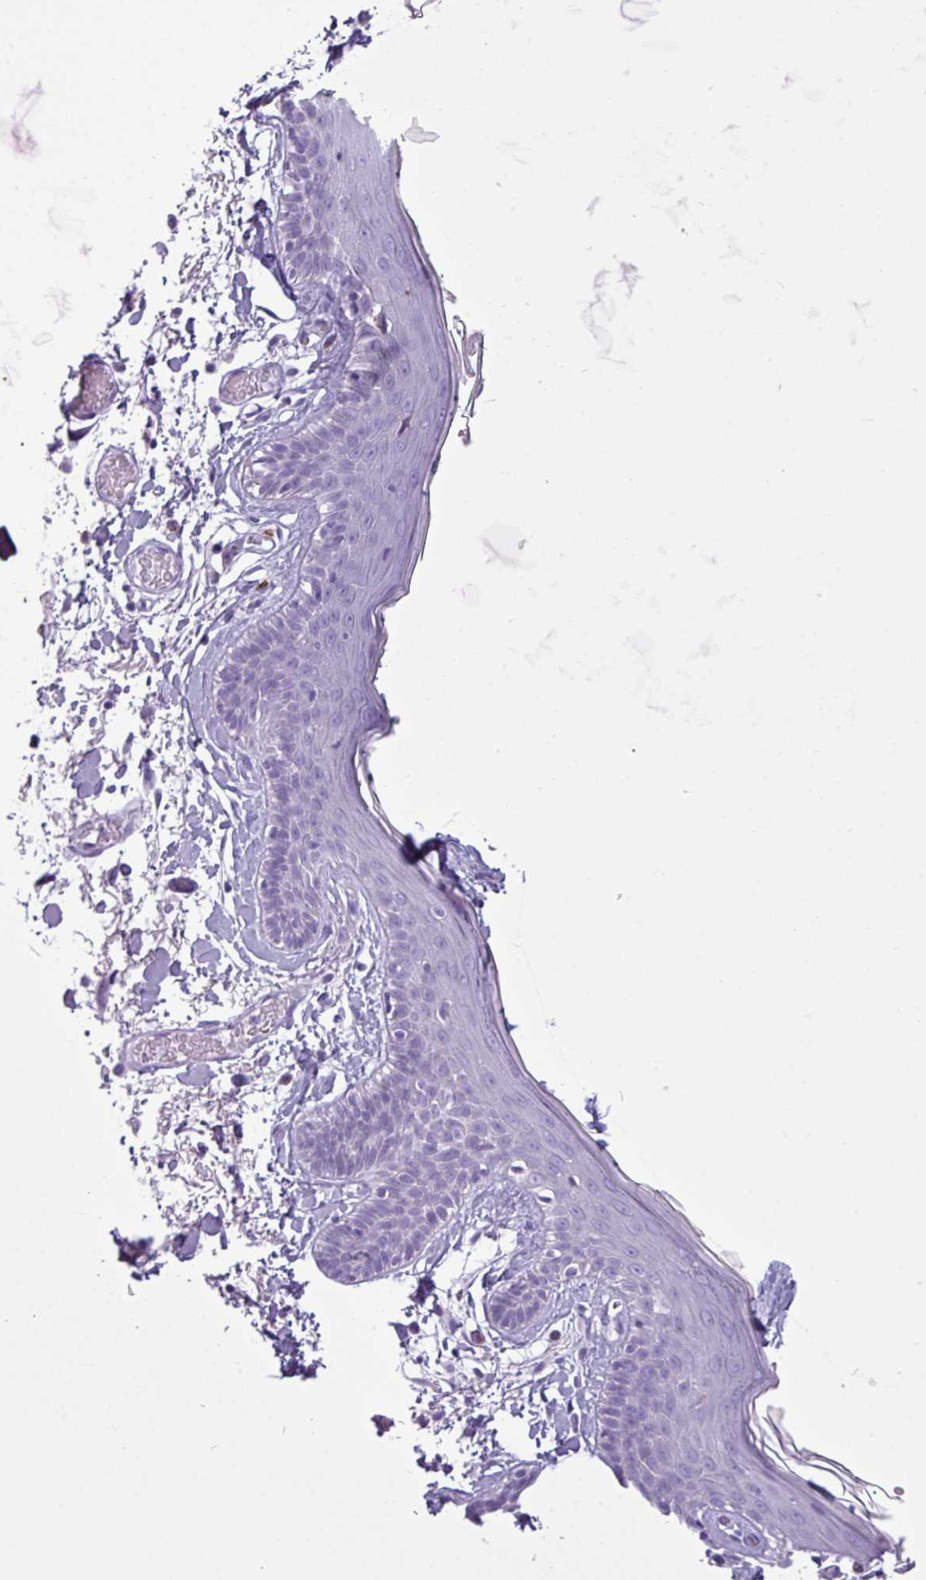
{"staining": {"intensity": "negative", "quantity": "none", "location": "none"}, "tissue": "skin", "cell_type": "Fibroblasts", "image_type": "normal", "snomed": [{"axis": "morphology", "description": "Normal tissue, NOS"}, {"axis": "topography", "description": "Skin"}], "caption": "A high-resolution micrograph shows immunohistochemistry (IHC) staining of normal skin, which reveals no significant staining in fibroblasts.", "gene": "RBMXL2", "patient": {"sex": "male", "age": 79}}